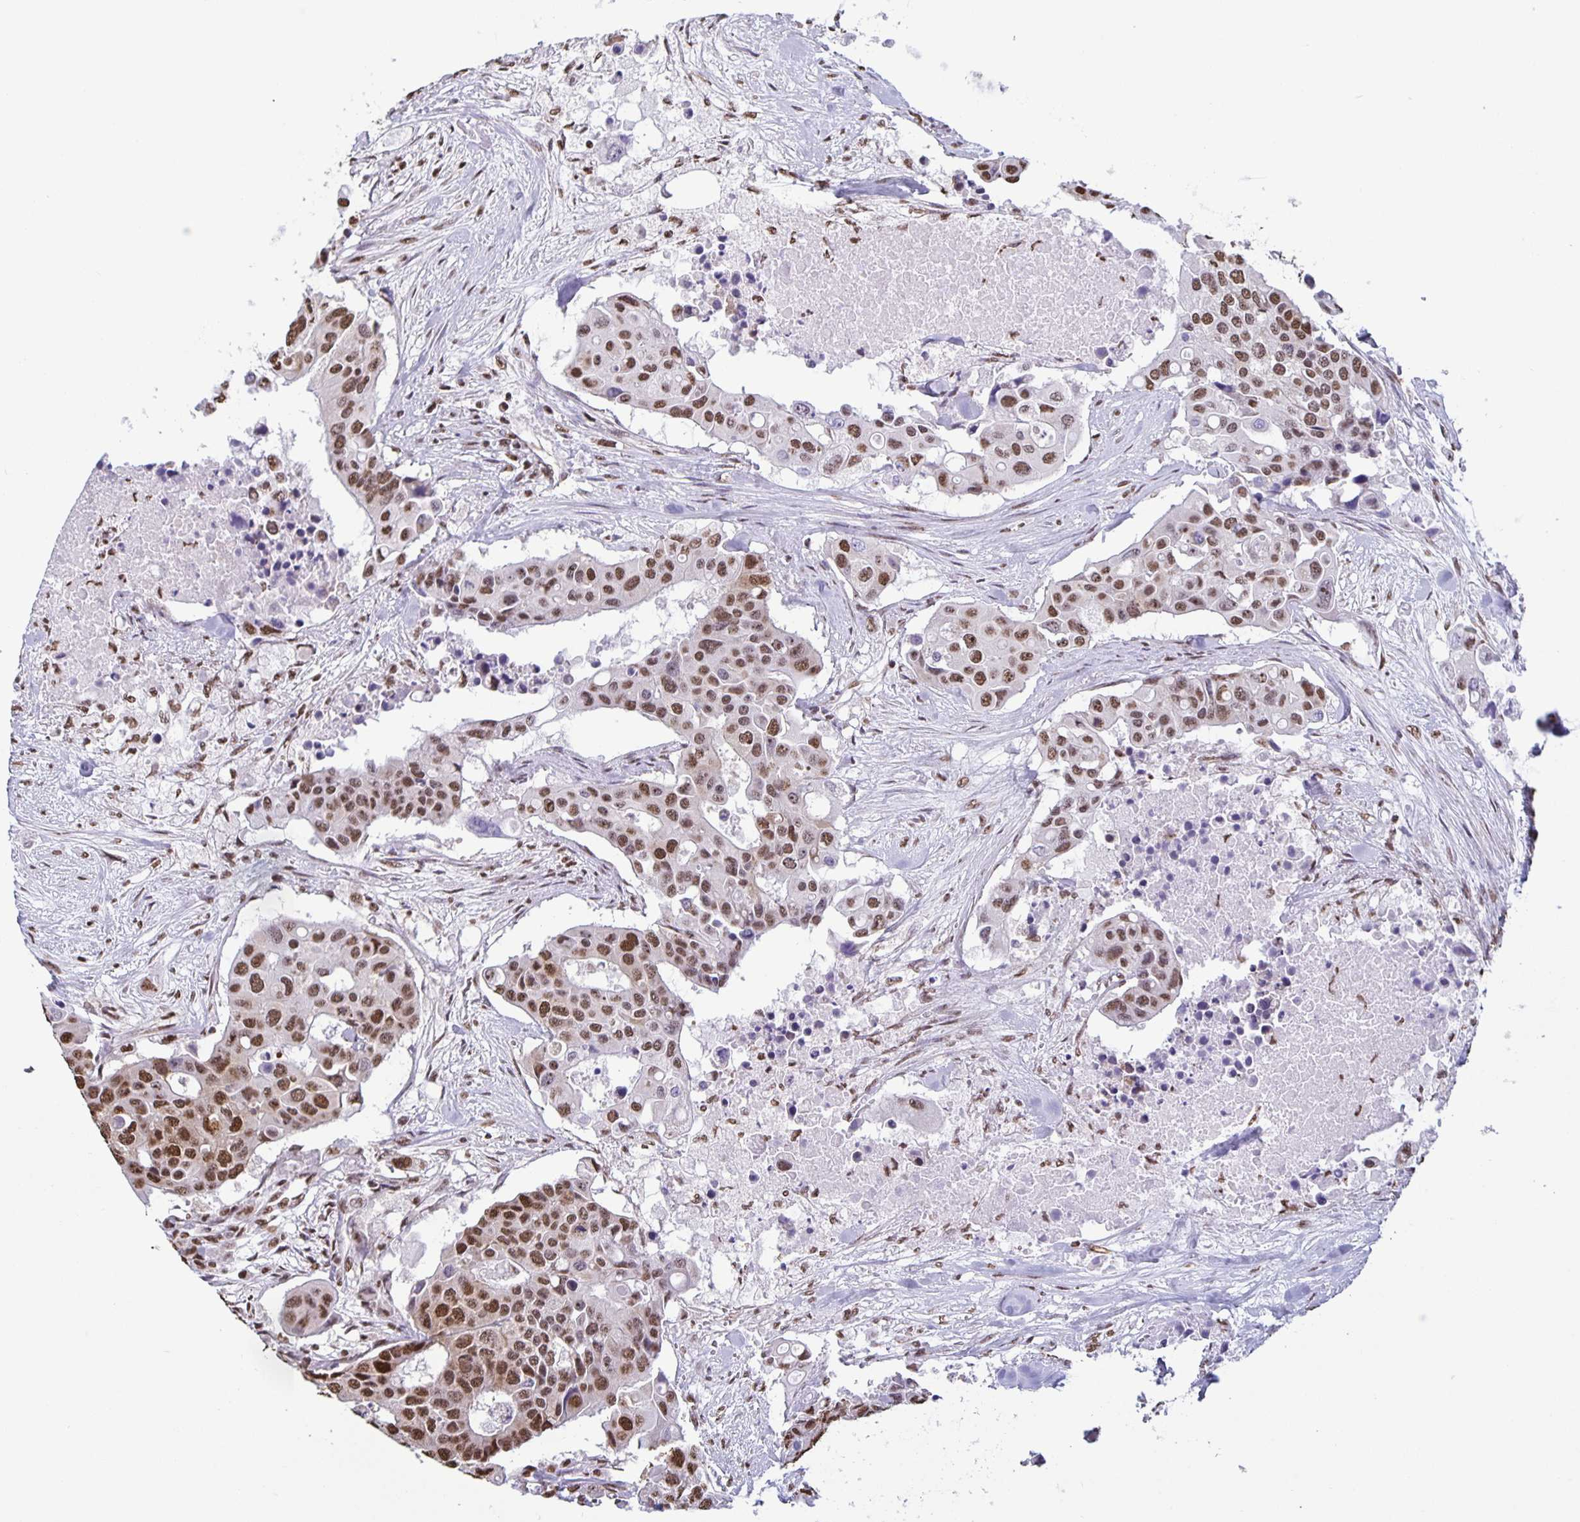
{"staining": {"intensity": "moderate", "quantity": ">75%", "location": "nuclear"}, "tissue": "colorectal cancer", "cell_type": "Tumor cells", "image_type": "cancer", "snomed": [{"axis": "morphology", "description": "Adenocarcinoma, NOS"}, {"axis": "topography", "description": "Colon"}], "caption": "High-magnification brightfield microscopy of colorectal cancer stained with DAB (brown) and counterstained with hematoxylin (blue). tumor cells exhibit moderate nuclear staining is seen in about>75% of cells.", "gene": "DUT", "patient": {"sex": "male", "age": 77}}